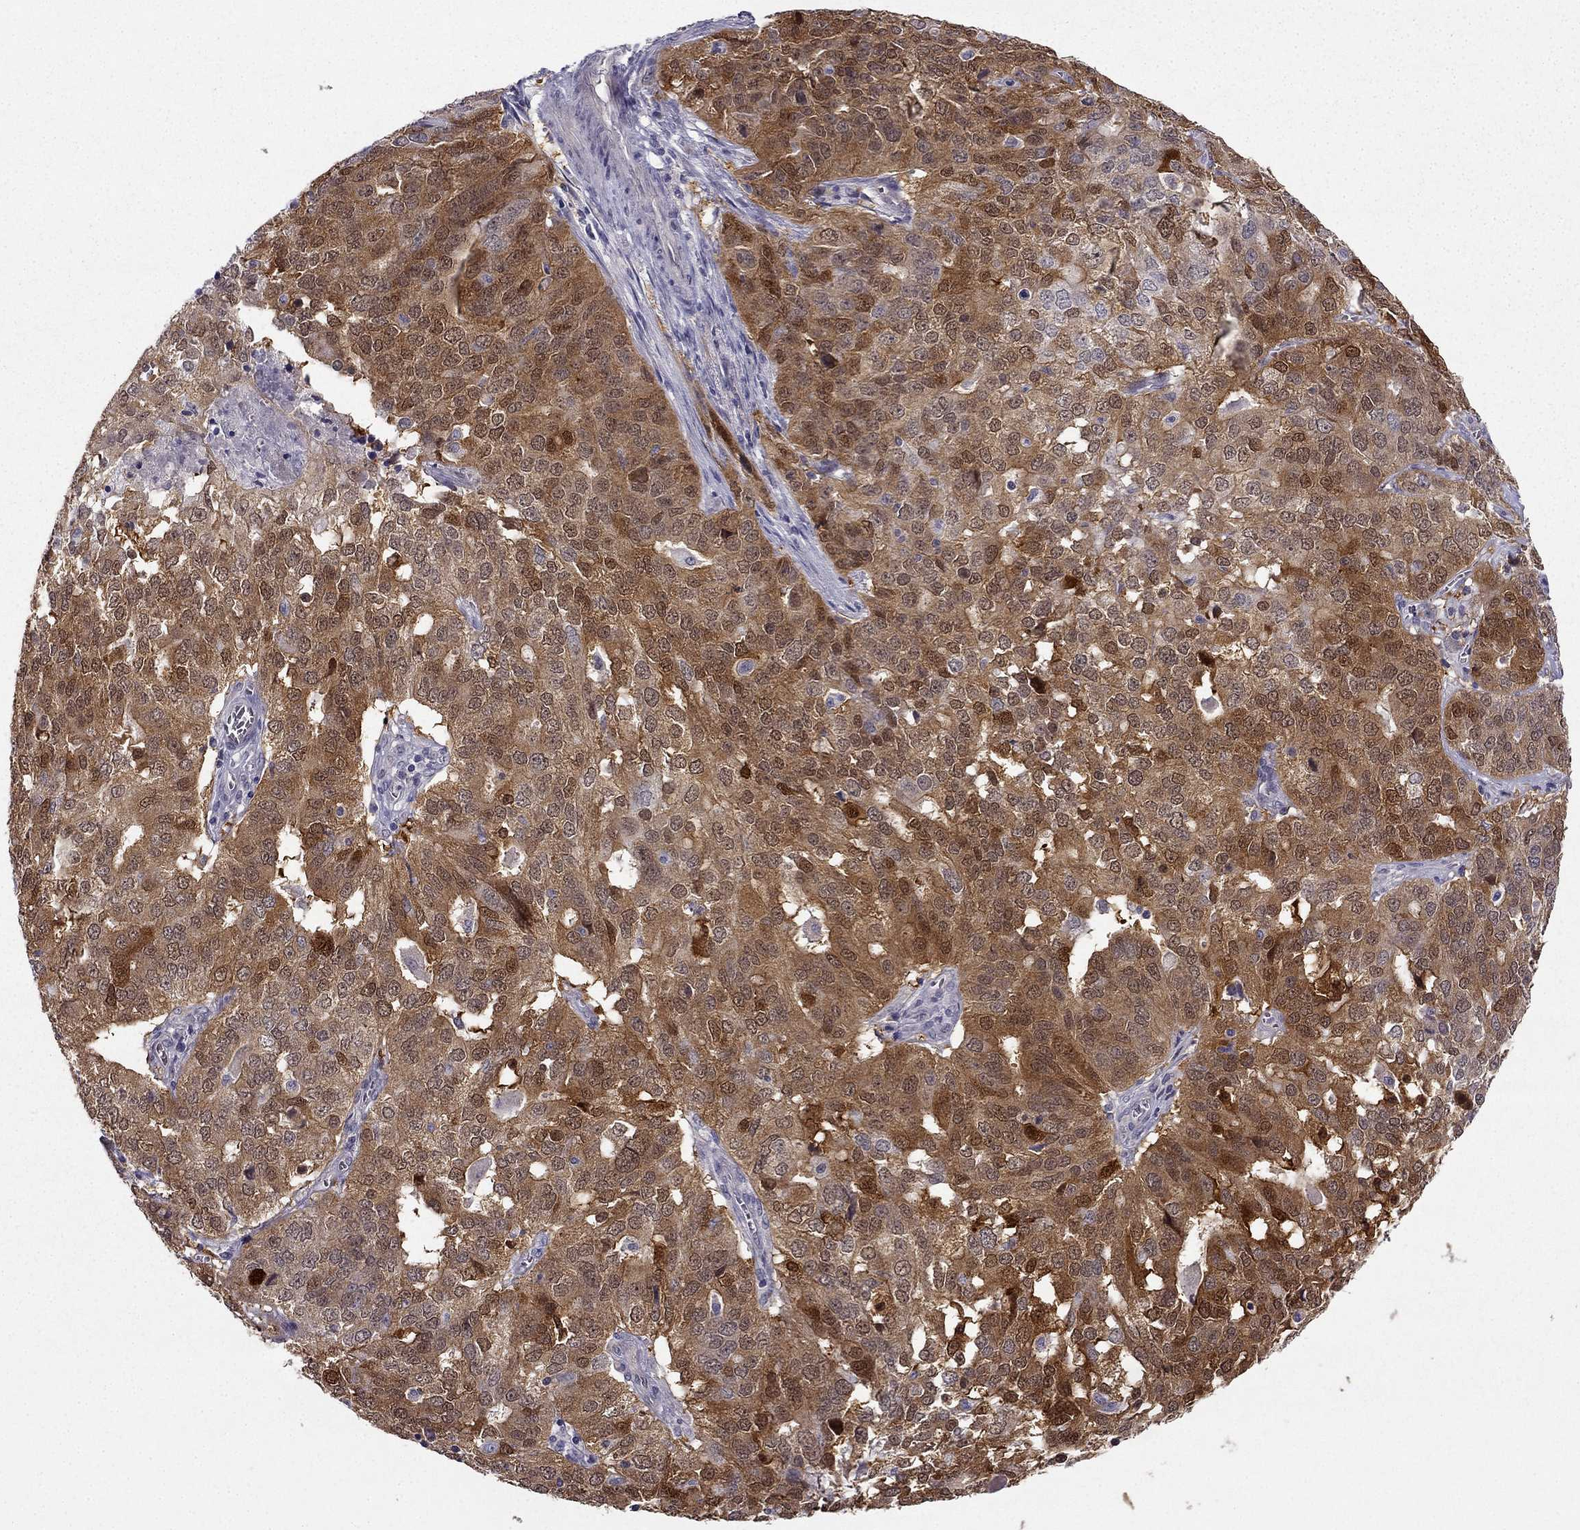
{"staining": {"intensity": "moderate", "quantity": "25%-75%", "location": "cytoplasmic/membranous,nuclear"}, "tissue": "ovarian cancer", "cell_type": "Tumor cells", "image_type": "cancer", "snomed": [{"axis": "morphology", "description": "Carcinoma, endometroid"}, {"axis": "topography", "description": "Soft tissue"}, {"axis": "topography", "description": "Ovary"}], "caption": "An image of human ovarian cancer (endometroid carcinoma) stained for a protein reveals moderate cytoplasmic/membranous and nuclear brown staining in tumor cells.", "gene": "NQO1", "patient": {"sex": "female", "age": 52}}